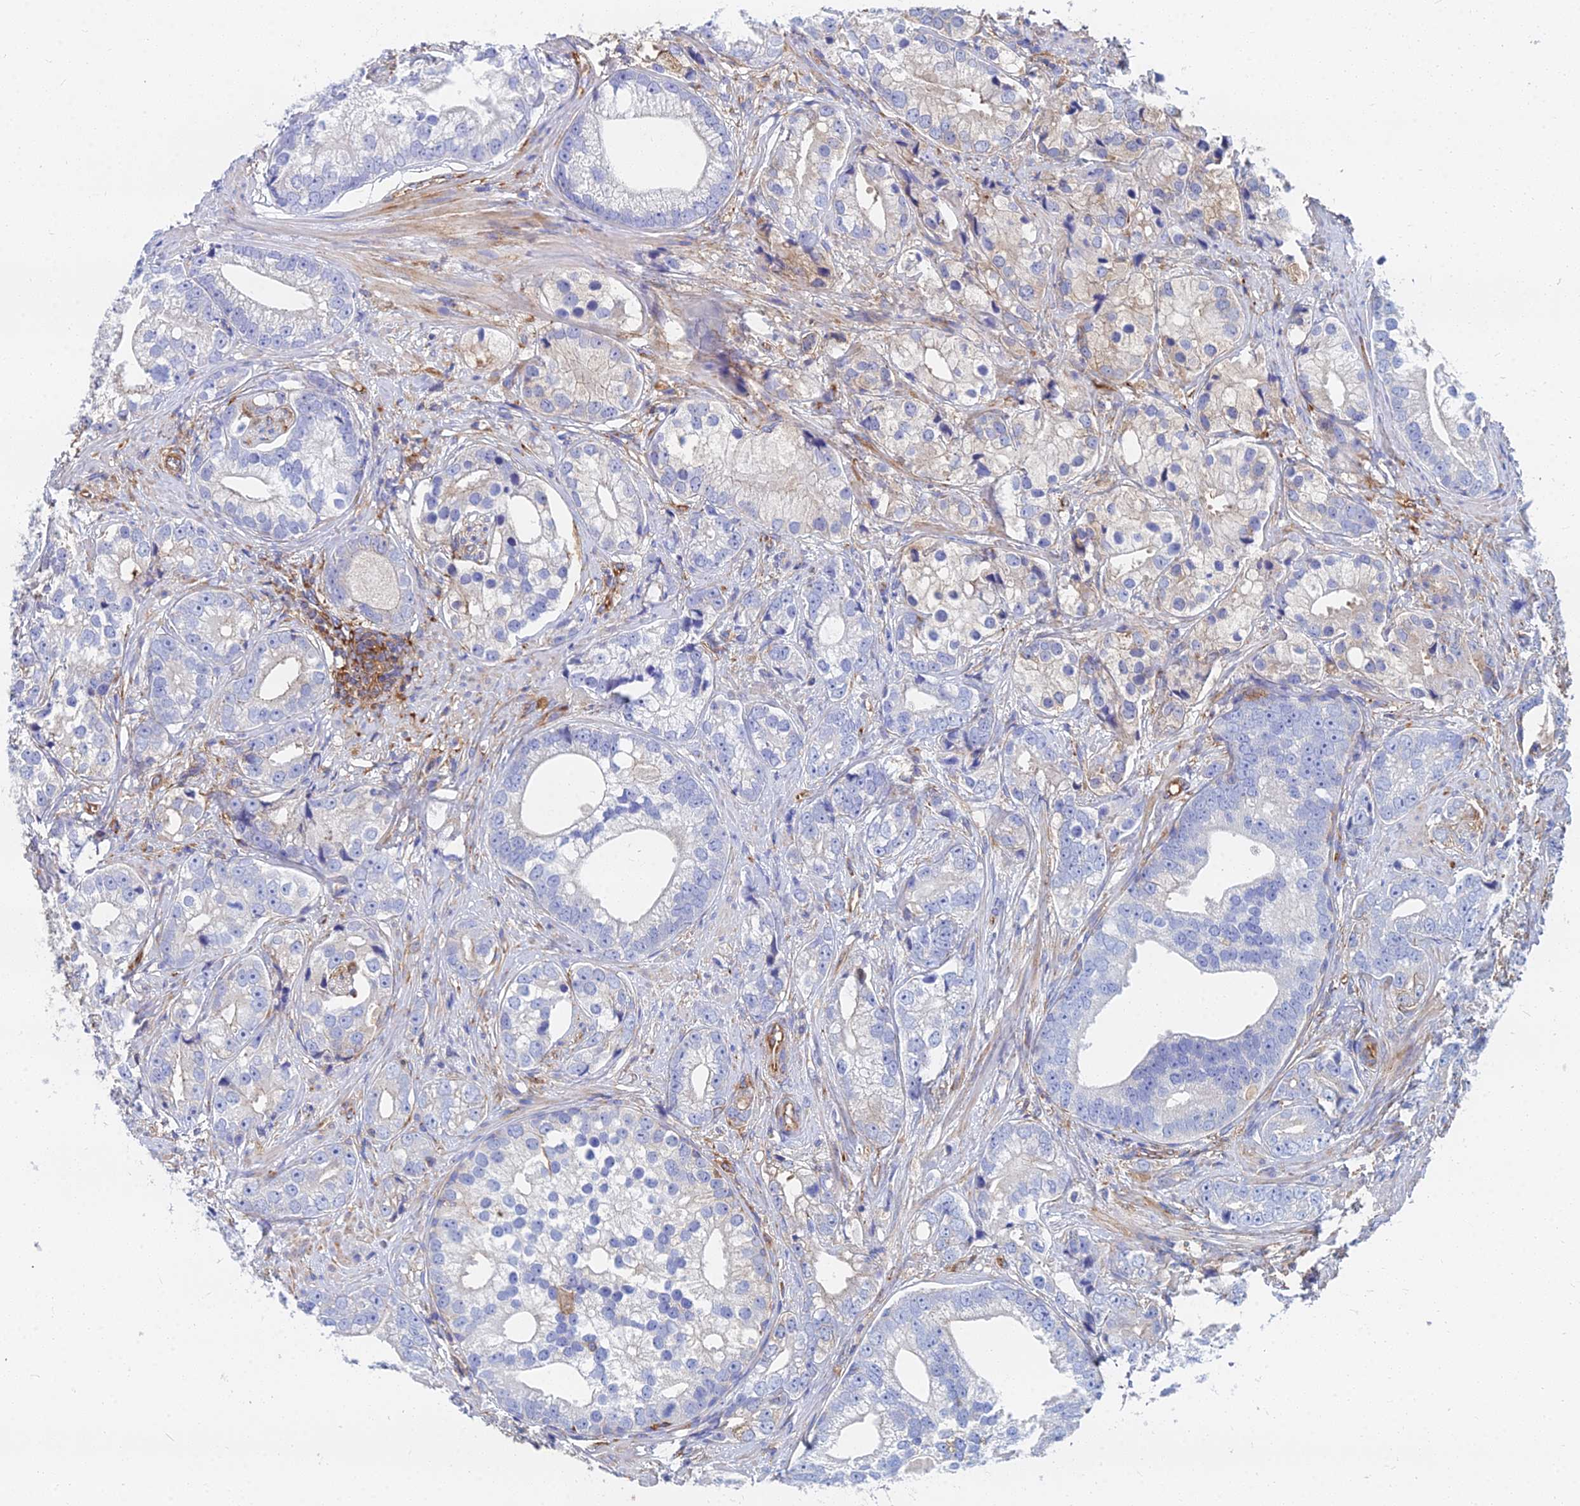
{"staining": {"intensity": "negative", "quantity": "none", "location": "none"}, "tissue": "prostate cancer", "cell_type": "Tumor cells", "image_type": "cancer", "snomed": [{"axis": "morphology", "description": "Adenocarcinoma, High grade"}, {"axis": "topography", "description": "Prostate"}], "caption": "IHC micrograph of neoplastic tissue: high-grade adenocarcinoma (prostate) stained with DAB (3,3'-diaminobenzidine) shows no significant protein positivity in tumor cells. The staining was performed using DAB to visualize the protein expression in brown, while the nuclei were stained in blue with hematoxylin (Magnification: 20x).", "gene": "GPR42", "patient": {"sex": "male", "age": 75}}